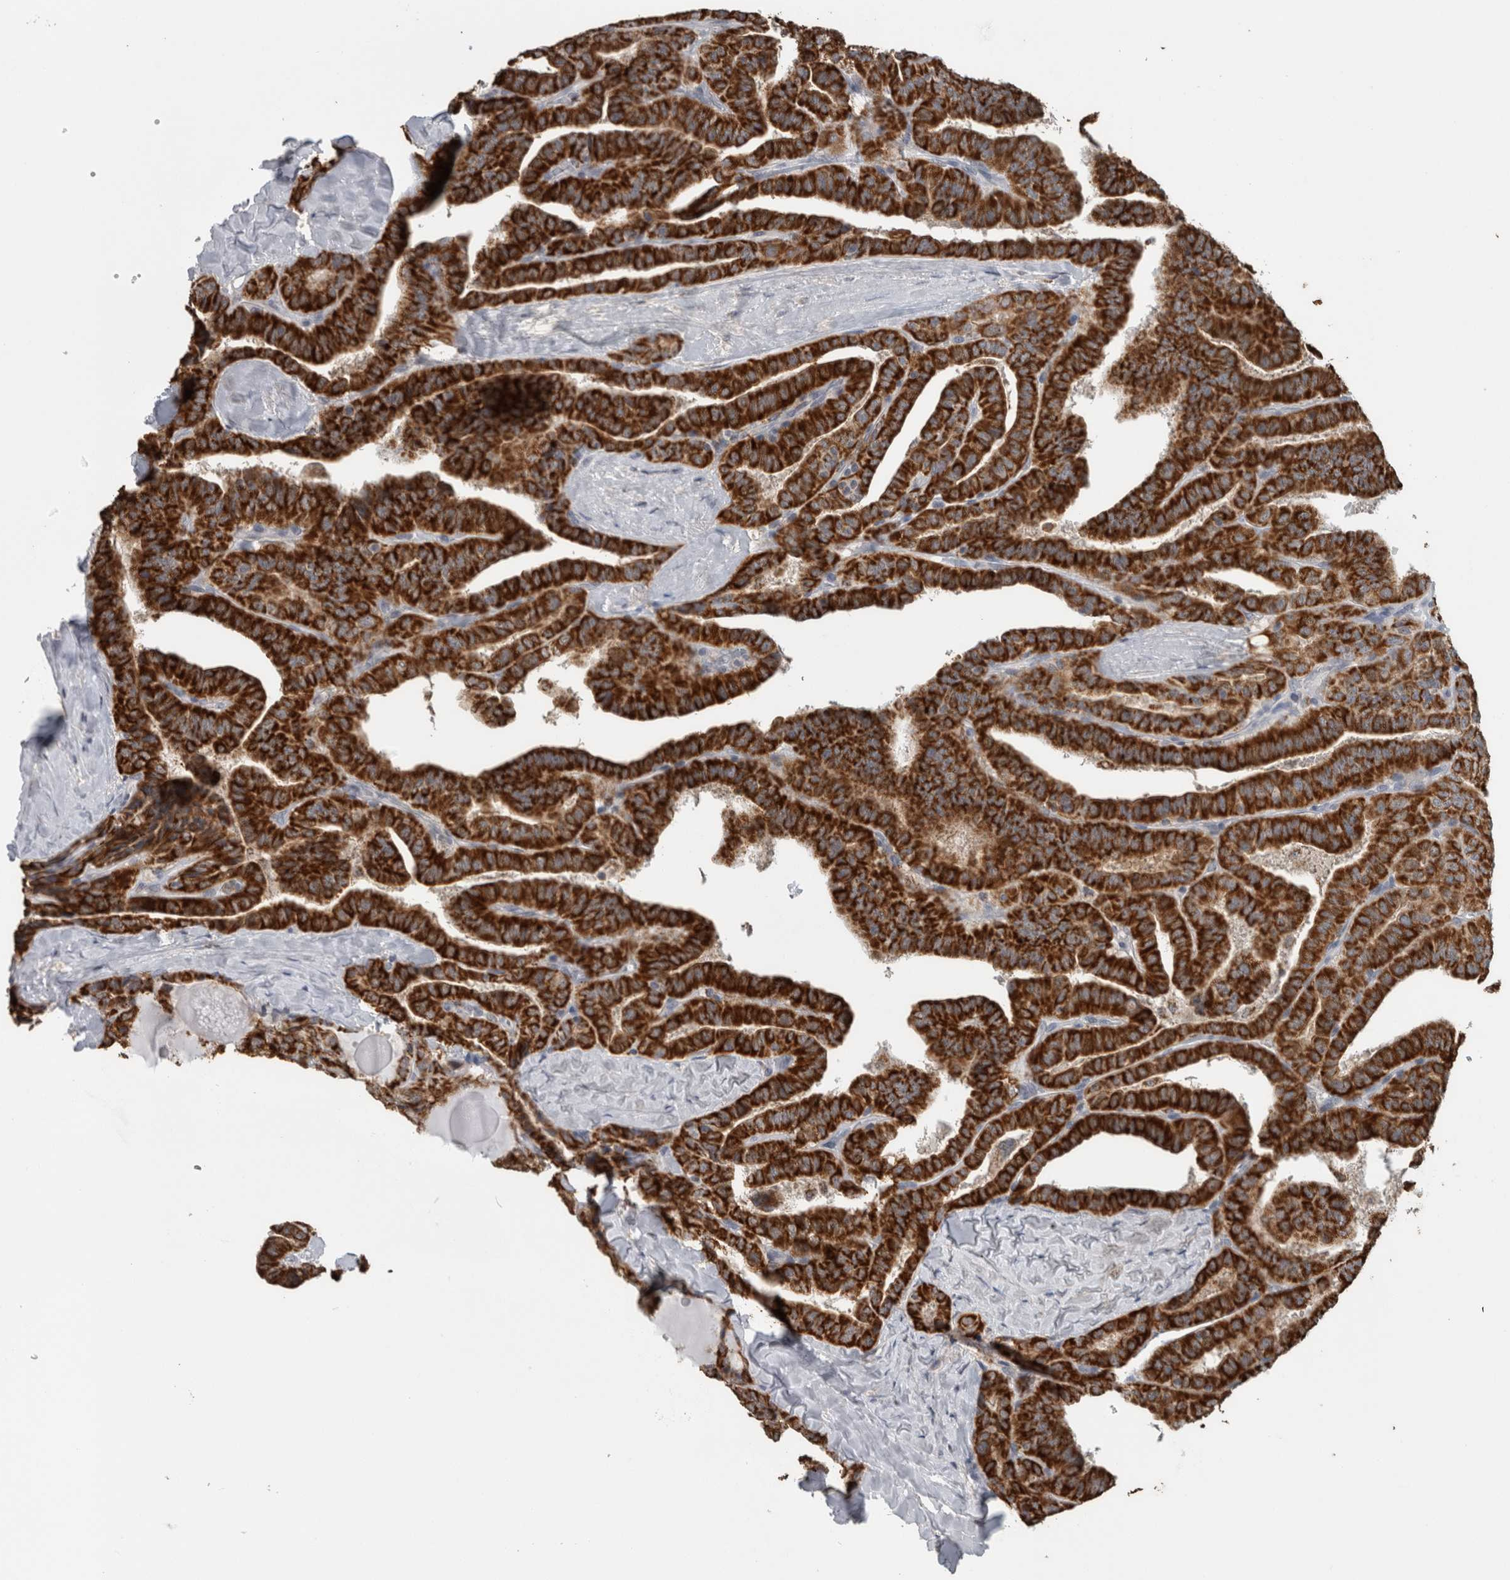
{"staining": {"intensity": "strong", "quantity": ">75%", "location": "cytoplasmic/membranous"}, "tissue": "thyroid cancer", "cell_type": "Tumor cells", "image_type": "cancer", "snomed": [{"axis": "morphology", "description": "Papillary adenocarcinoma, NOS"}, {"axis": "topography", "description": "Thyroid gland"}], "caption": "Brown immunohistochemical staining in human thyroid cancer demonstrates strong cytoplasmic/membranous expression in approximately >75% of tumor cells.", "gene": "ACSF2", "patient": {"sex": "male", "age": 77}}